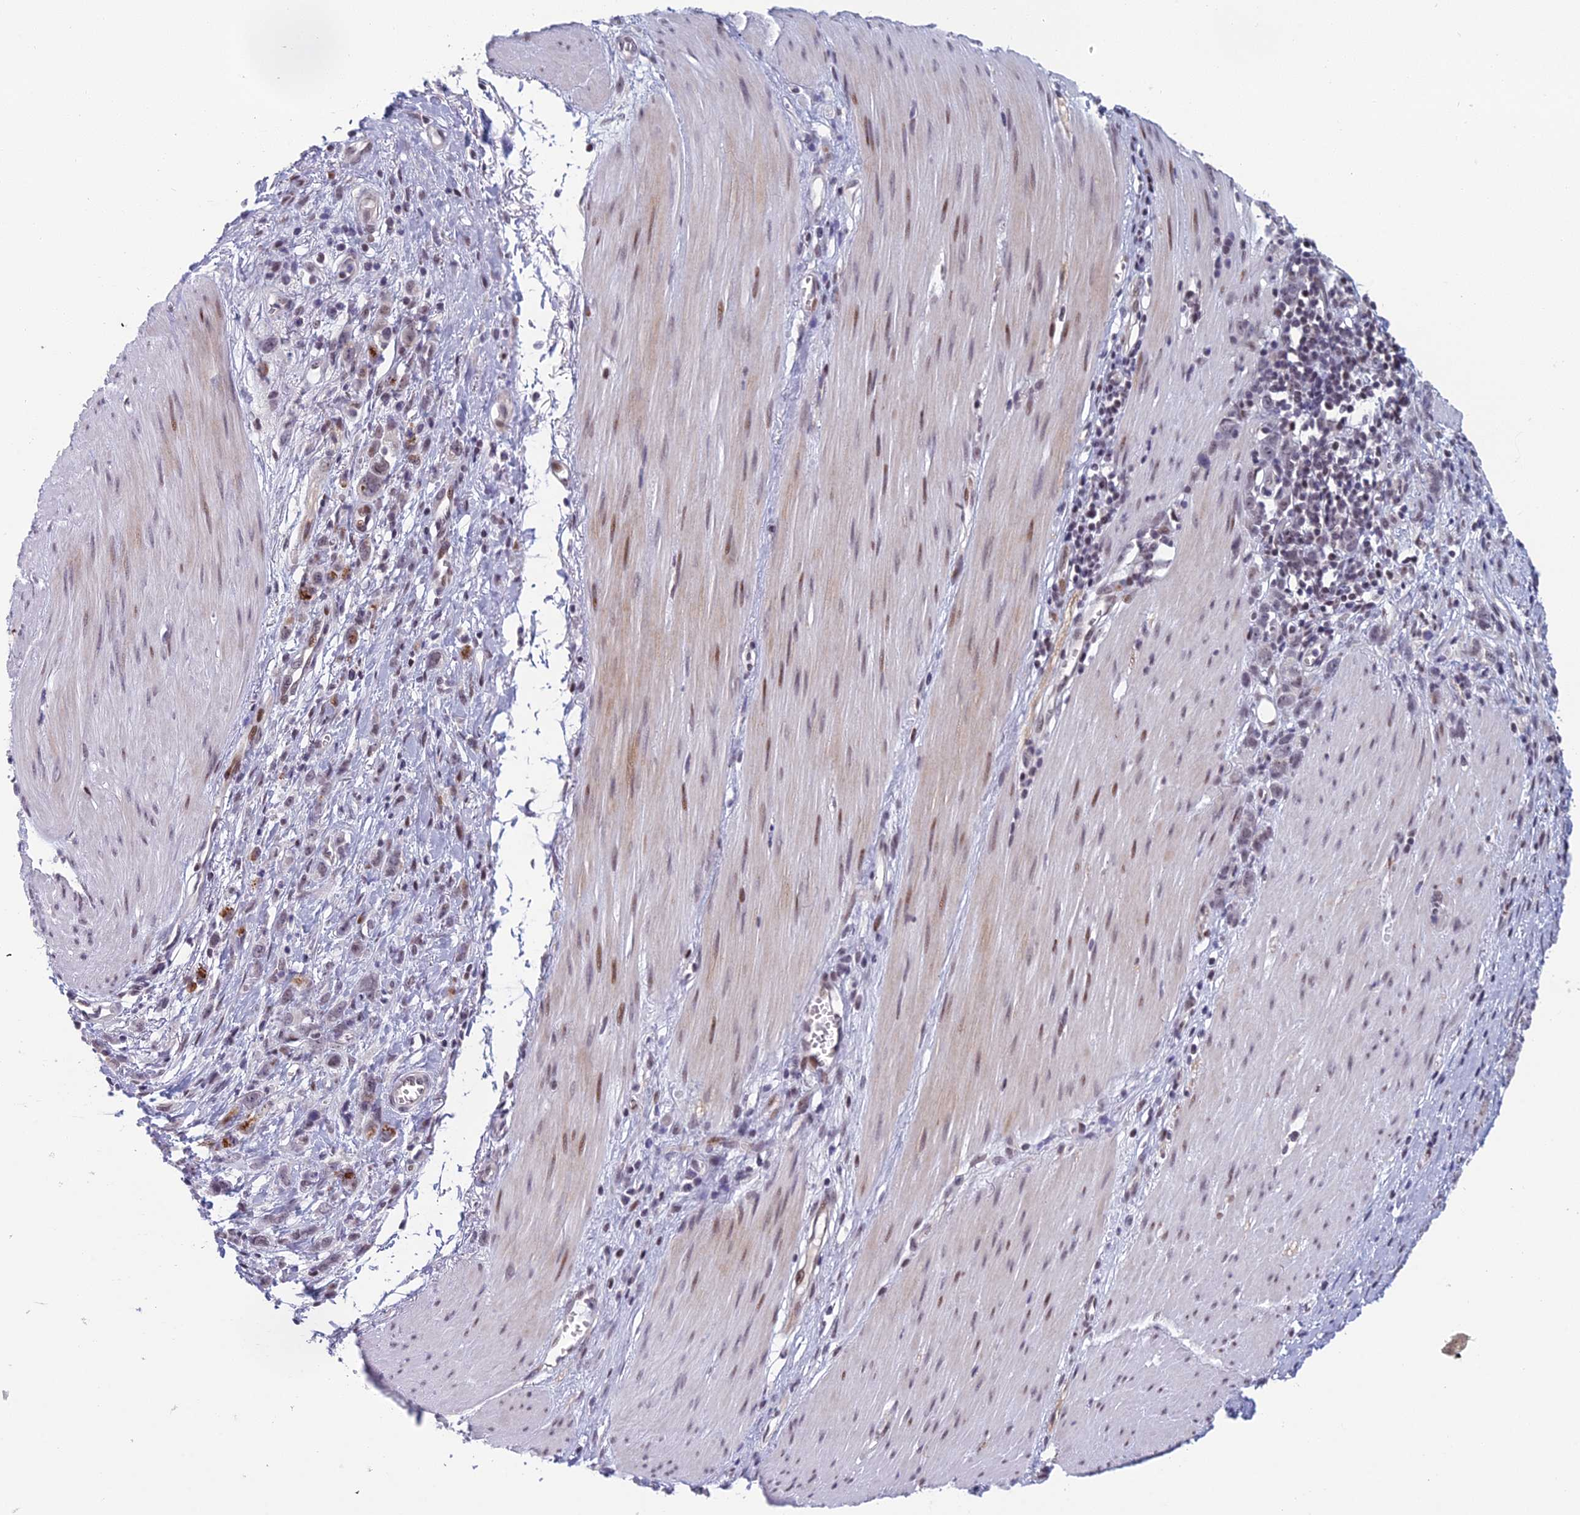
{"staining": {"intensity": "moderate", "quantity": "<25%", "location": "cytoplasmic/membranous"}, "tissue": "stomach cancer", "cell_type": "Tumor cells", "image_type": "cancer", "snomed": [{"axis": "morphology", "description": "Adenocarcinoma, NOS"}, {"axis": "topography", "description": "Stomach"}], "caption": "This is a histology image of immunohistochemistry staining of adenocarcinoma (stomach), which shows moderate positivity in the cytoplasmic/membranous of tumor cells.", "gene": "RGS17", "patient": {"sex": "female", "age": 76}}